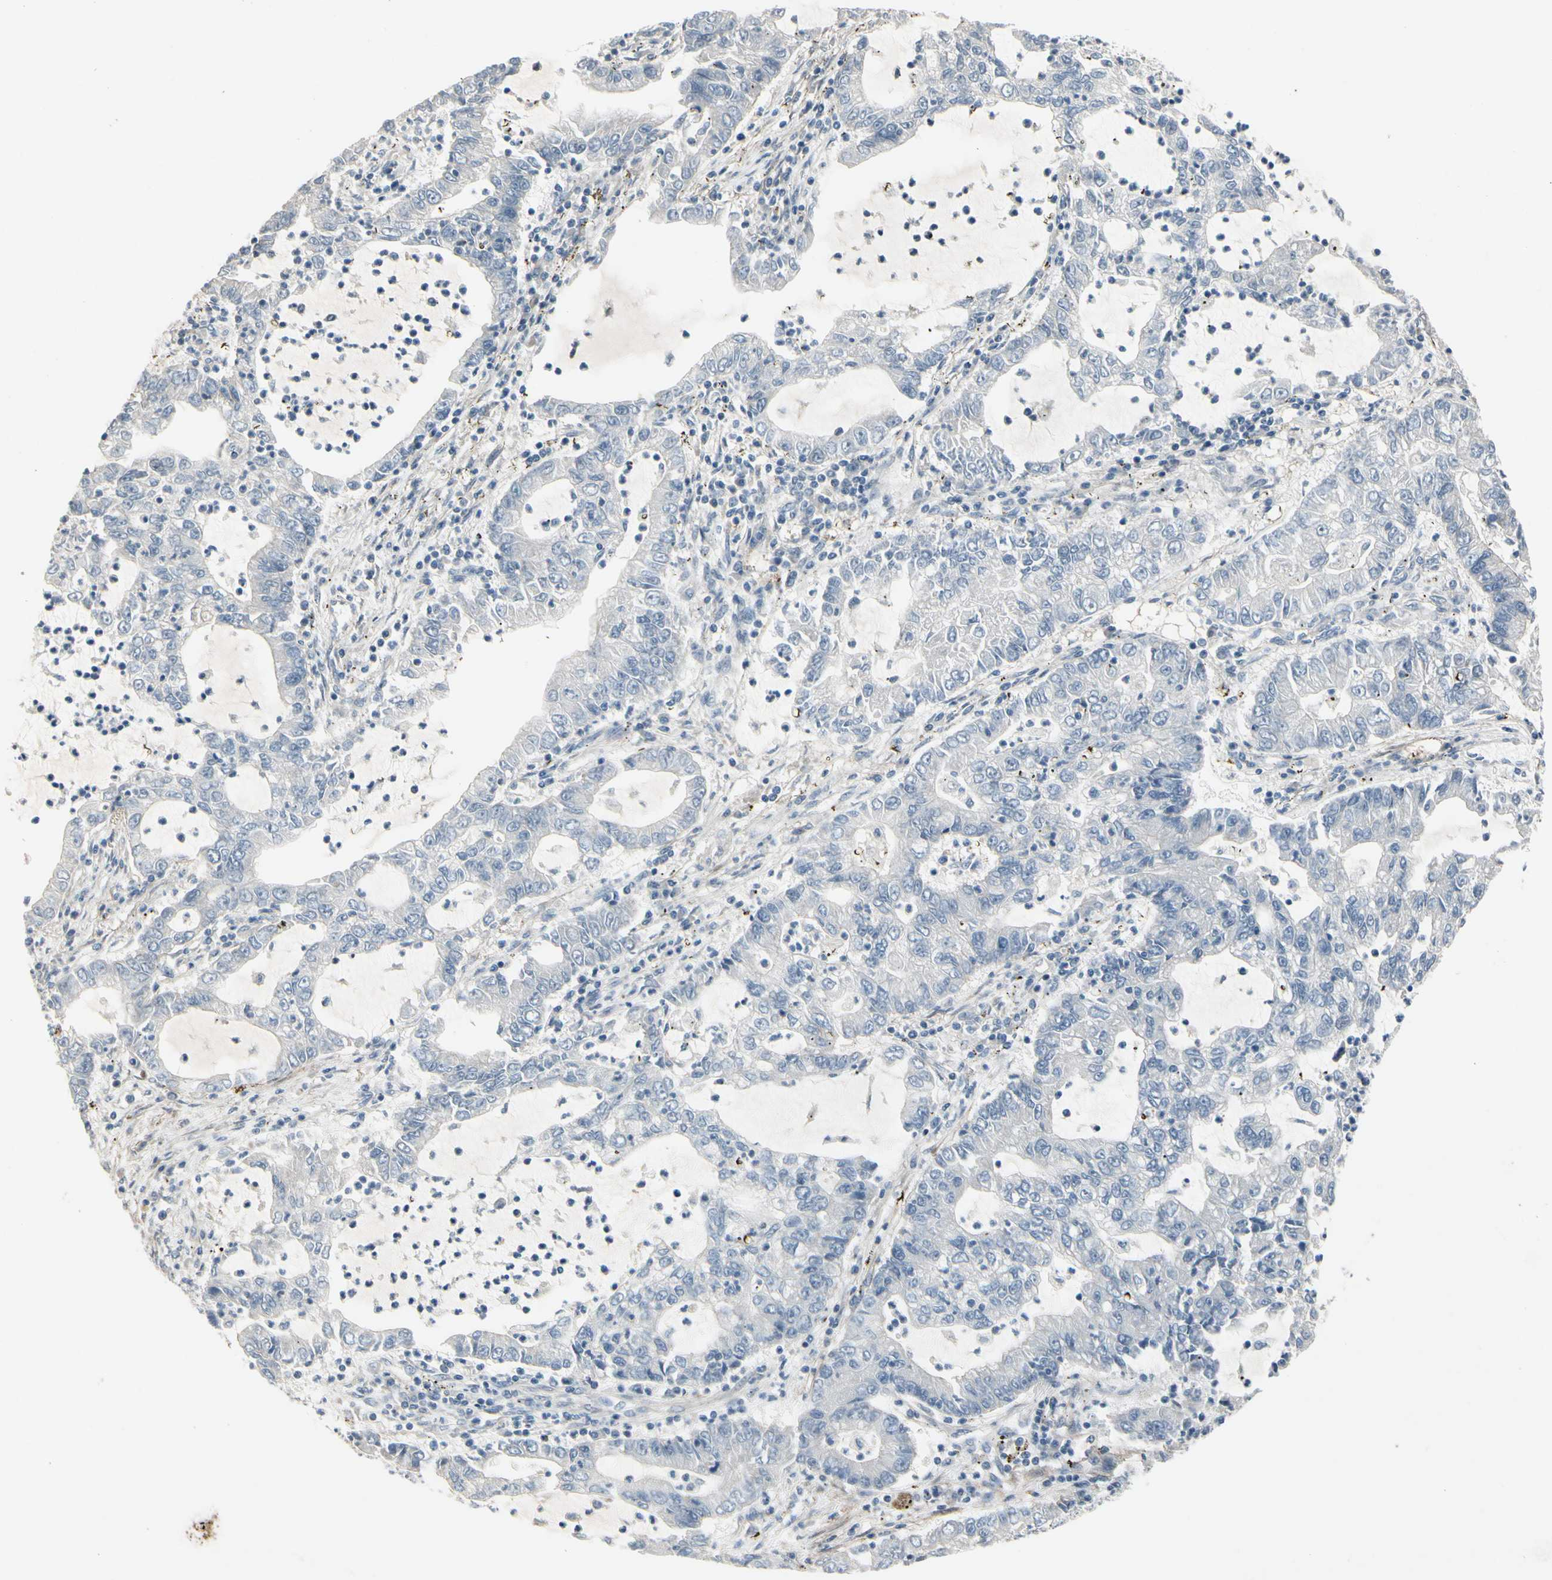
{"staining": {"intensity": "negative", "quantity": "none", "location": "none"}, "tissue": "lung cancer", "cell_type": "Tumor cells", "image_type": "cancer", "snomed": [{"axis": "morphology", "description": "Adenocarcinoma, NOS"}, {"axis": "topography", "description": "Lung"}], "caption": "Immunohistochemical staining of lung cancer (adenocarcinoma) demonstrates no significant expression in tumor cells.", "gene": "TPM1", "patient": {"sex": "female", "age": 51}}